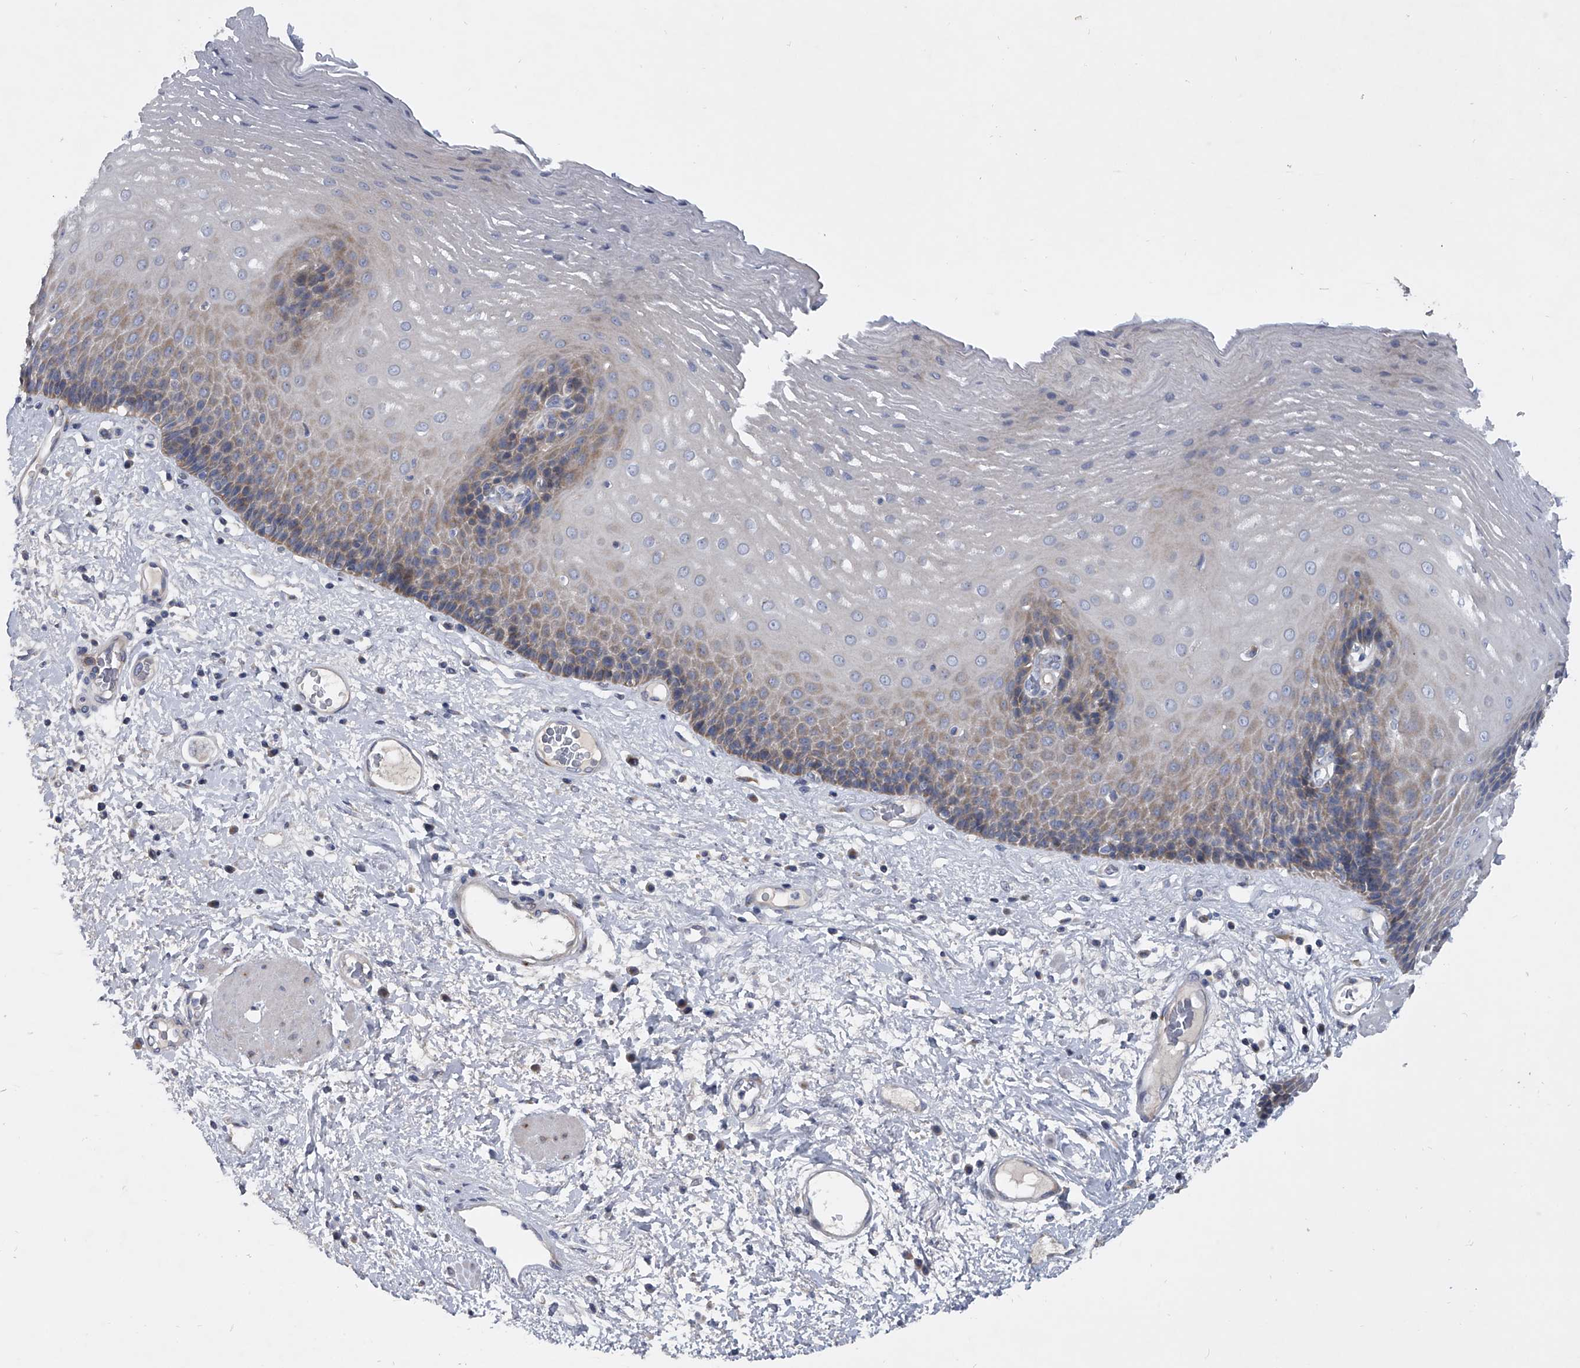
{"staining": {"intensity": "weak", "quantity": "25%-75%", "location": "cytoplasmic/membranous"}, "tissue": "esophagus", "cell_type": "Squamous epithelial cells", "image_type": "normal", "snomed": [{"axis": "morphology", "description": "Normal tissue, NOS"}, {"axis": "morphology", "description": "Adenocarcinoma, NOS"}, {"axis": "topography", "description": "Esophagus"}], "caption": "High-magnification brightfield microscopy of unremarkable esophagus stained with DAB (3,3'-diaminobenzidine) (brown) and counterstained with hematoxylin (blue). squamous epithelial cells exhibit weak cytoplasmic/membranous staining is appreciated in about25%-75% of cells. (DAB IHC with brightfield microscopy, high magnification).", "gene": "SPP1", "patient": {"sex": "male", "age": 62}}